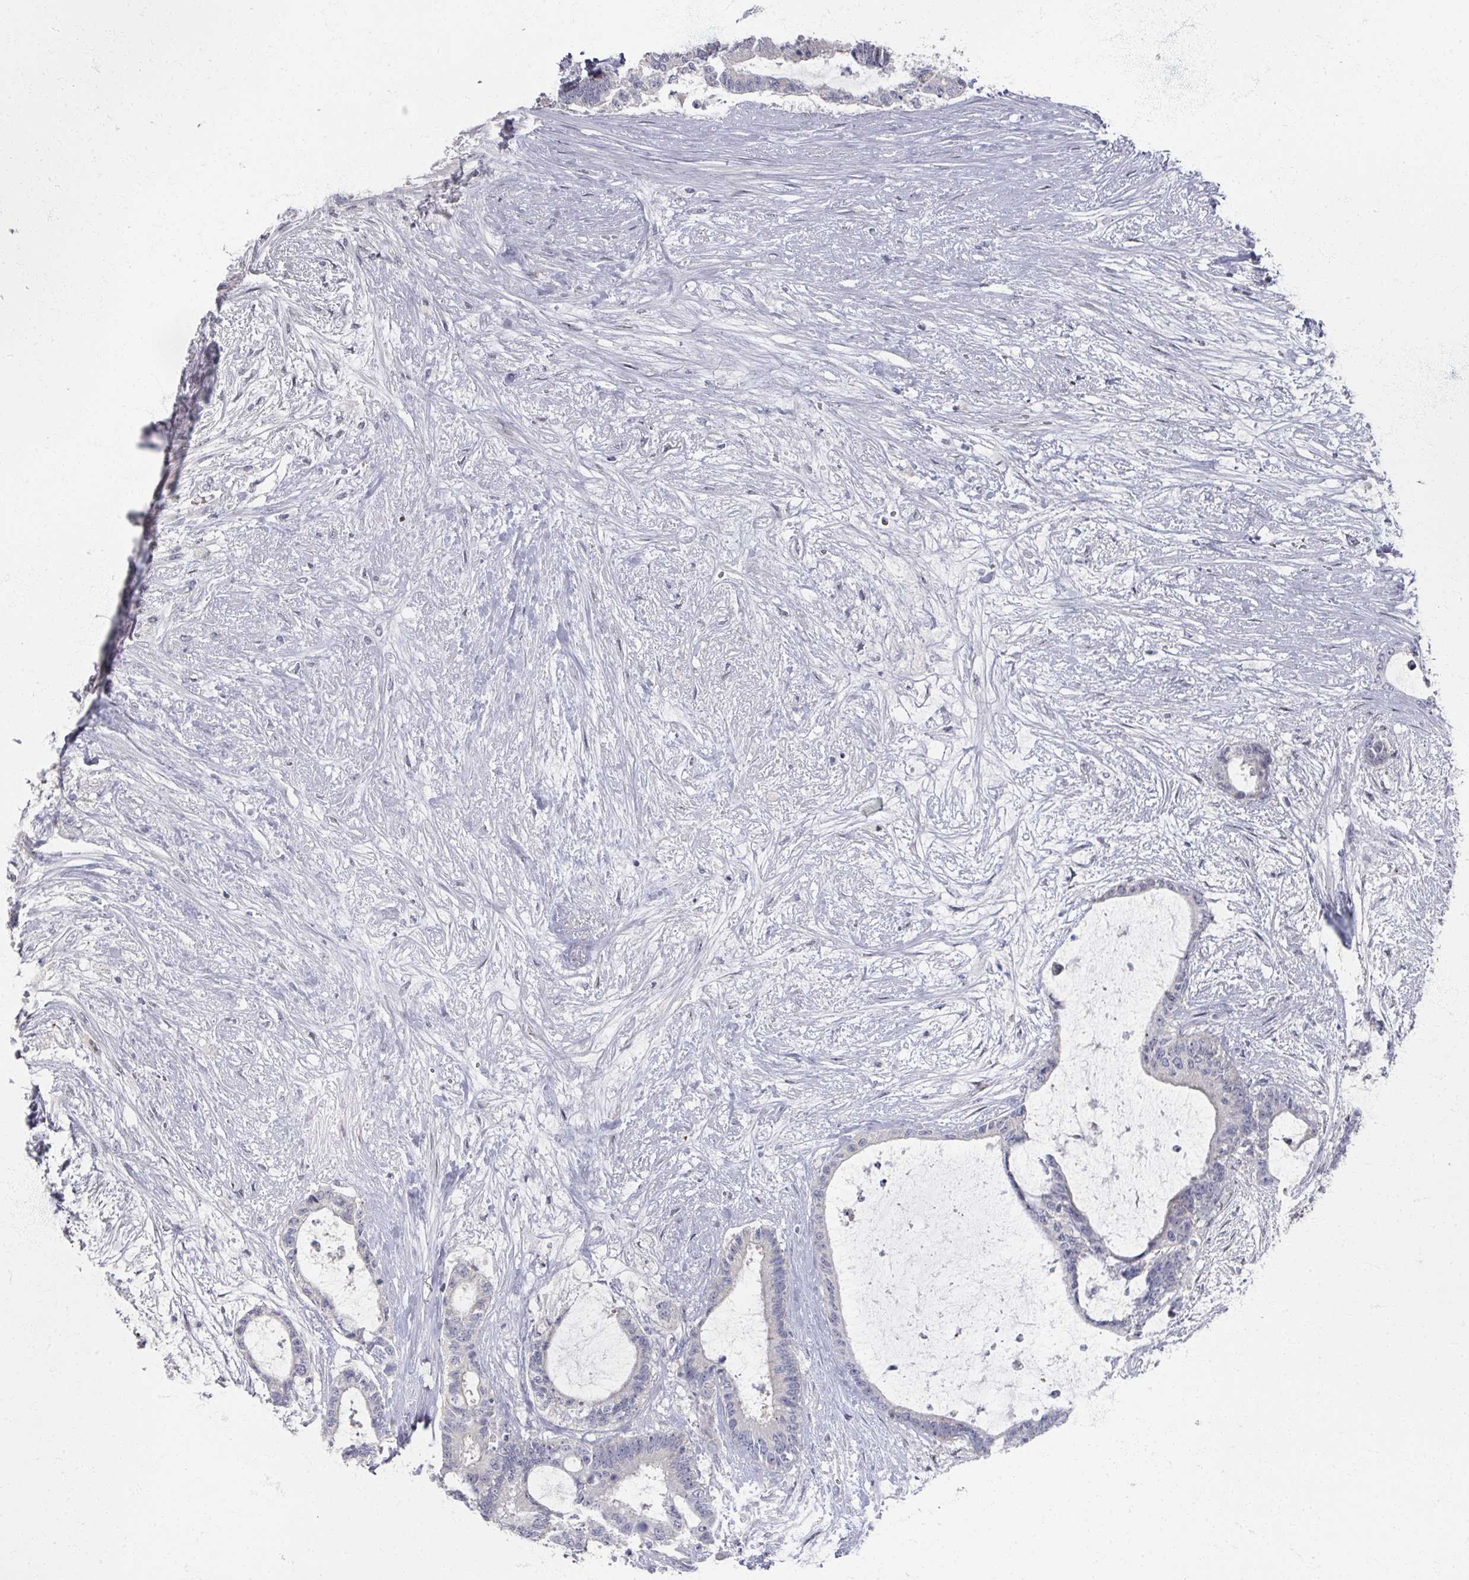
{"staining": {"intensity": "negative", "quantity": "none", "location": "none"}, "tissue": "liver cancer", "cell_type": "Tumor cells", "image_type": "cancer", "snomed": [{"axis": "morphology", "description": "Normal tissue, NOS"}, {"axis": "morphology", "description": "Cholangiocarcinoma"}, {"axis": "topography", "description": "Liver"}, {"axis": "topography", "description": "Peripheral nerve tissue"}], "caption": "Protein analysis of cholangiocarcinoma (liver) displays no significant expression in tumor cells.", "gene": "TTYH3", "patient": {"sex": "female", "age": 73}}